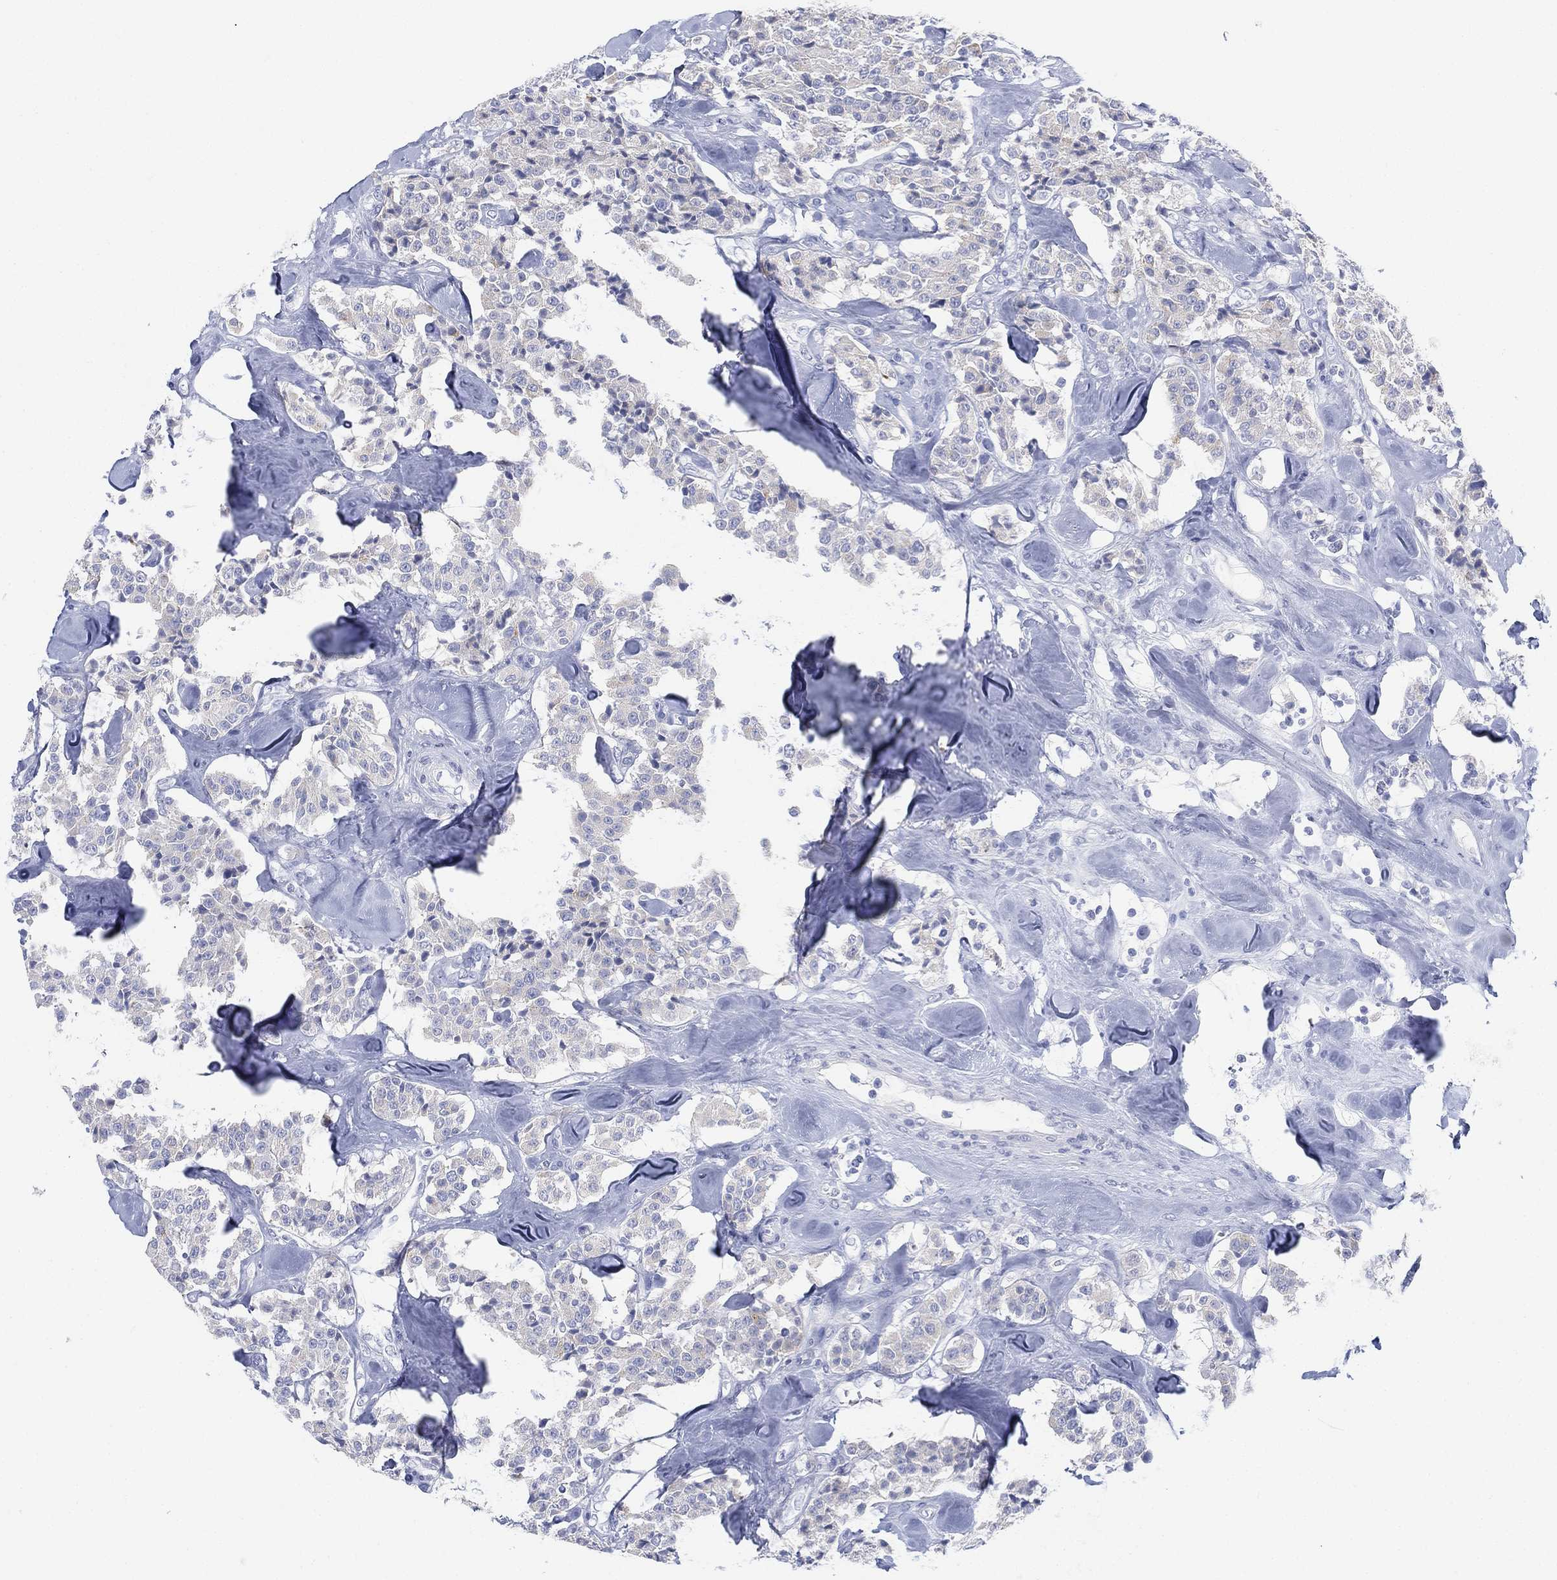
{"staining": {"intensity": "negative", "quantity": "none", "location": "none"}, "tissue": "carcinoid", "cell_type": "Tumor cells", "image_type": "cancer", "snomed": [{"axis": "morphology", "description": "Carcinoid, malignant, NOS"}, {"axis": "topography", "description": "Pancreas"}], "caption": "Immunohistochemistry of human carcinoid demonstrates no staining in tumor cells.", "gene": "GCNA", "patient": {"sex": "male", "age": 41}}